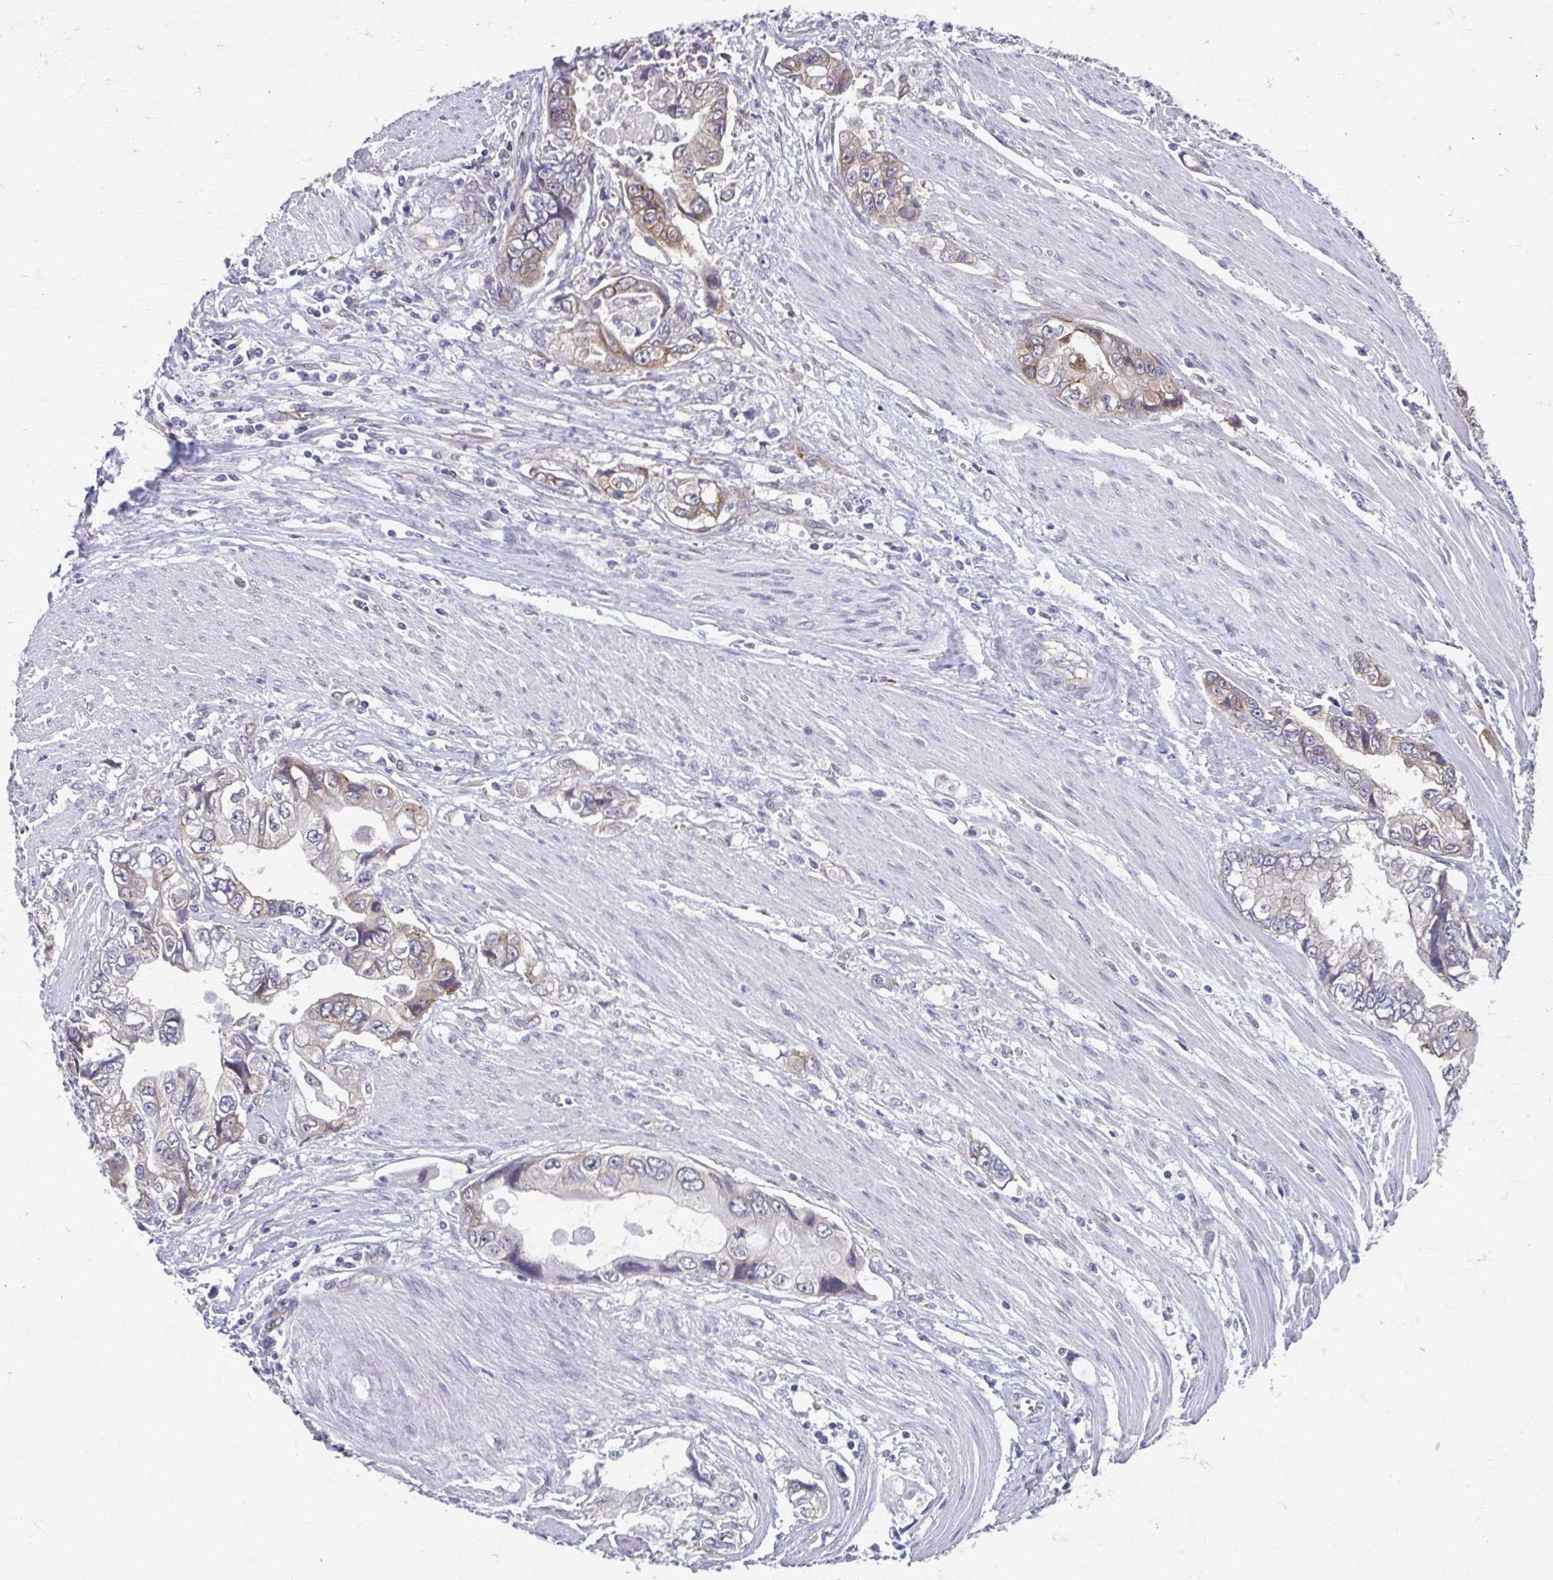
{"staining": {"intensity": "weak", "quantity": "<25%", "location": "cytoplasmic/membranous"}, "tissue": "stomach cancer", "cell_type": "Tumor cells", "image_type": "cancer", "snomed": [{"axis": "morphology", "description": "Adenocarcinoma, NOS"}, {"axis": "topography", "description": "Pancreas"}, {"axis": "topography", "description": "Stomach, upper"}], "caption": "High power microscopy histopathology image of an immunohistochemistry photomicrograph of stomach adenocarcinoma, revealing no significant expression in tumor cells.", "gene": "TMEM108", "patient": {"sex": "male", "age": 77}}